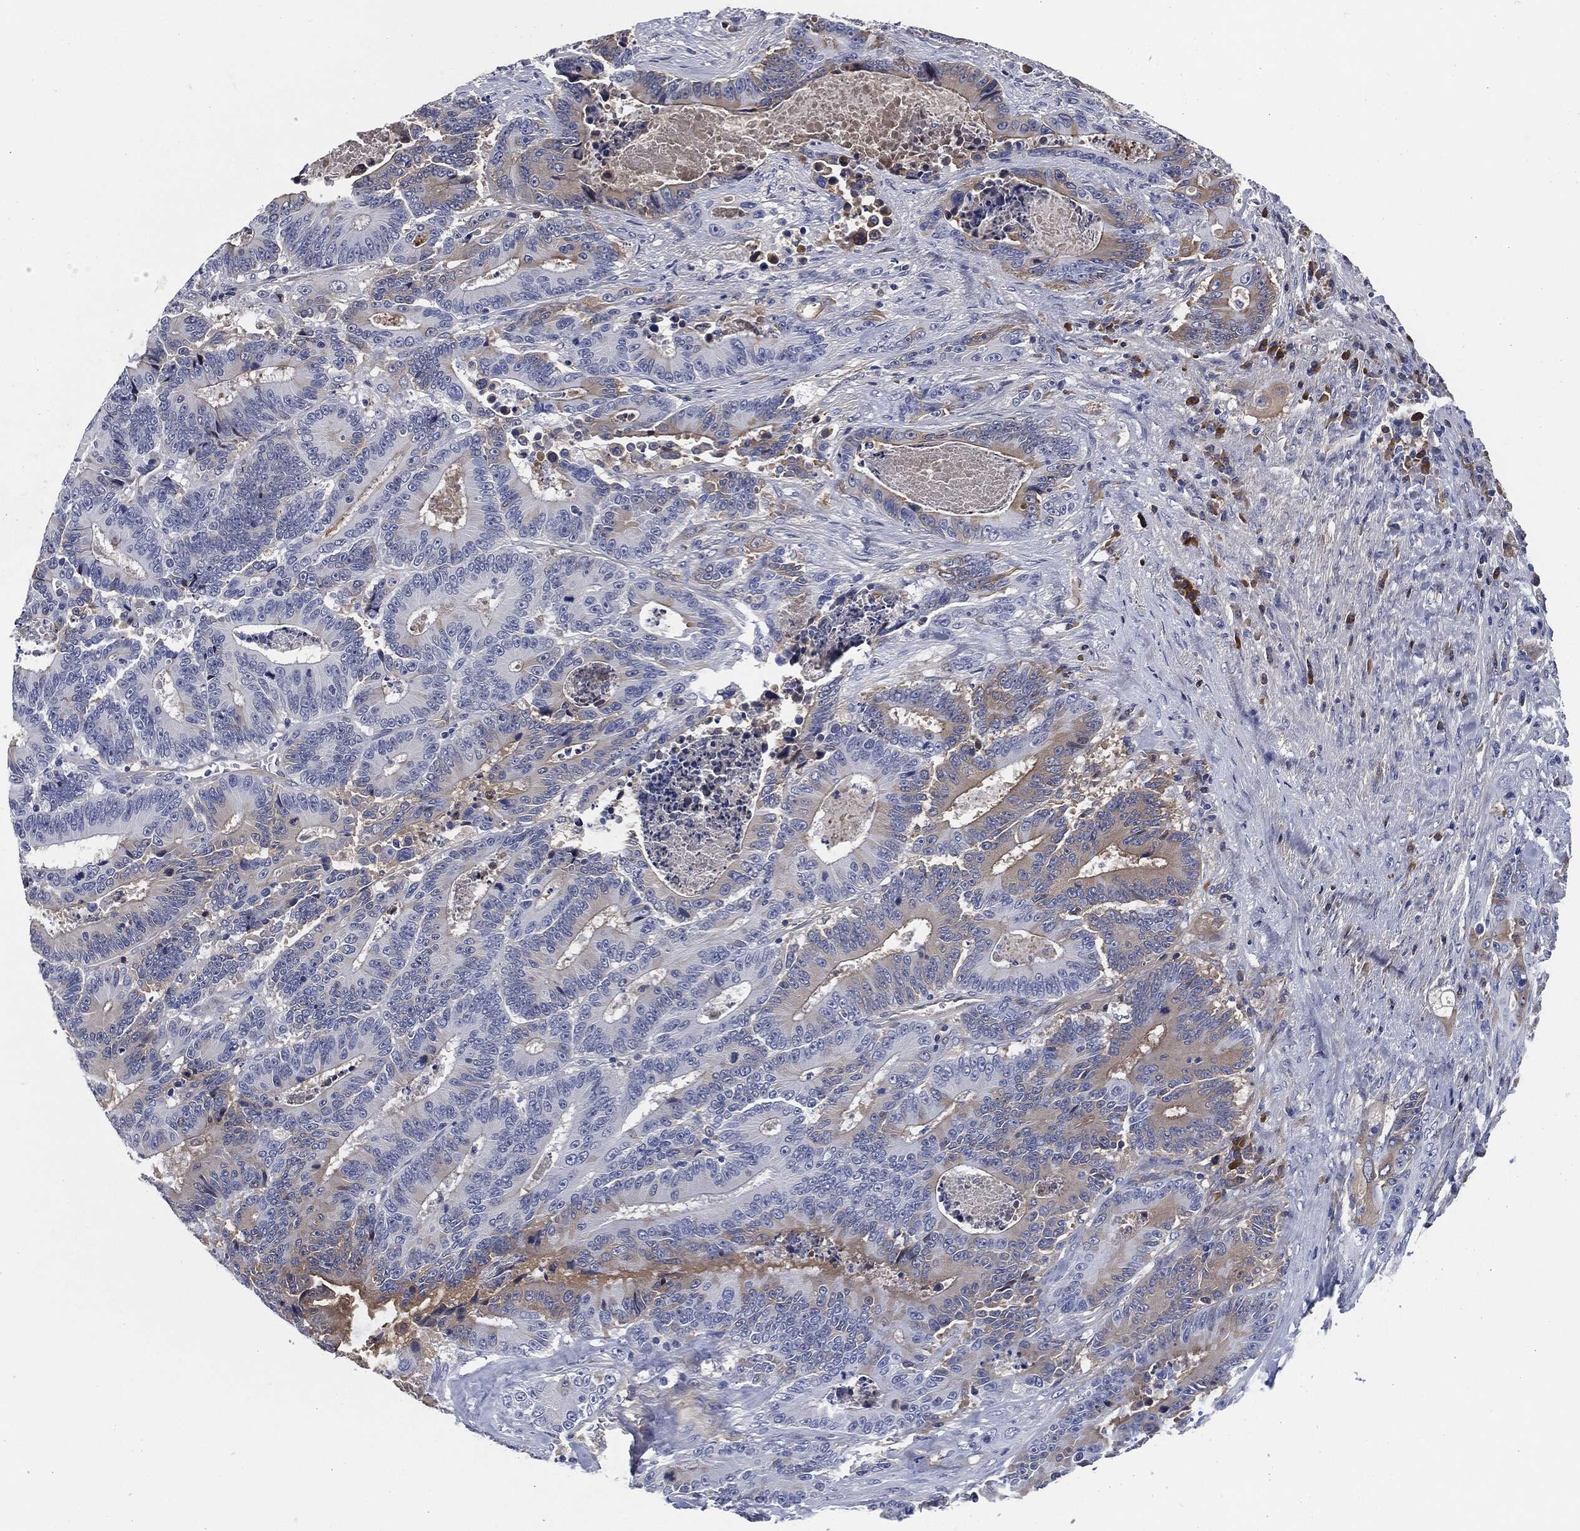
{"staining": {"intensity": "weak", "quantity": "<25%", "location": "cytoplasmic/membranous"}, "tissue": "colorectal cancer", "cell_type": "Tumor cells", "image_type": "cancer", "snomed": [{"axis": "morphology", "description": "Adenocarcinoma, NOS"}, {"axis": "topography", "description": "Colon"}], "caption": "Tumor cells show no significant protein expression in colorectal adenocarcinoma. Brightfield microscopy of immunohistochemistry stained with DAB (3,3'-diaminobenzidine) (brown) and hematoxylin (blue), captured at high magnification.", "gene": "SIGLEC7", "patient": {"sex": "male", "age": 83}}